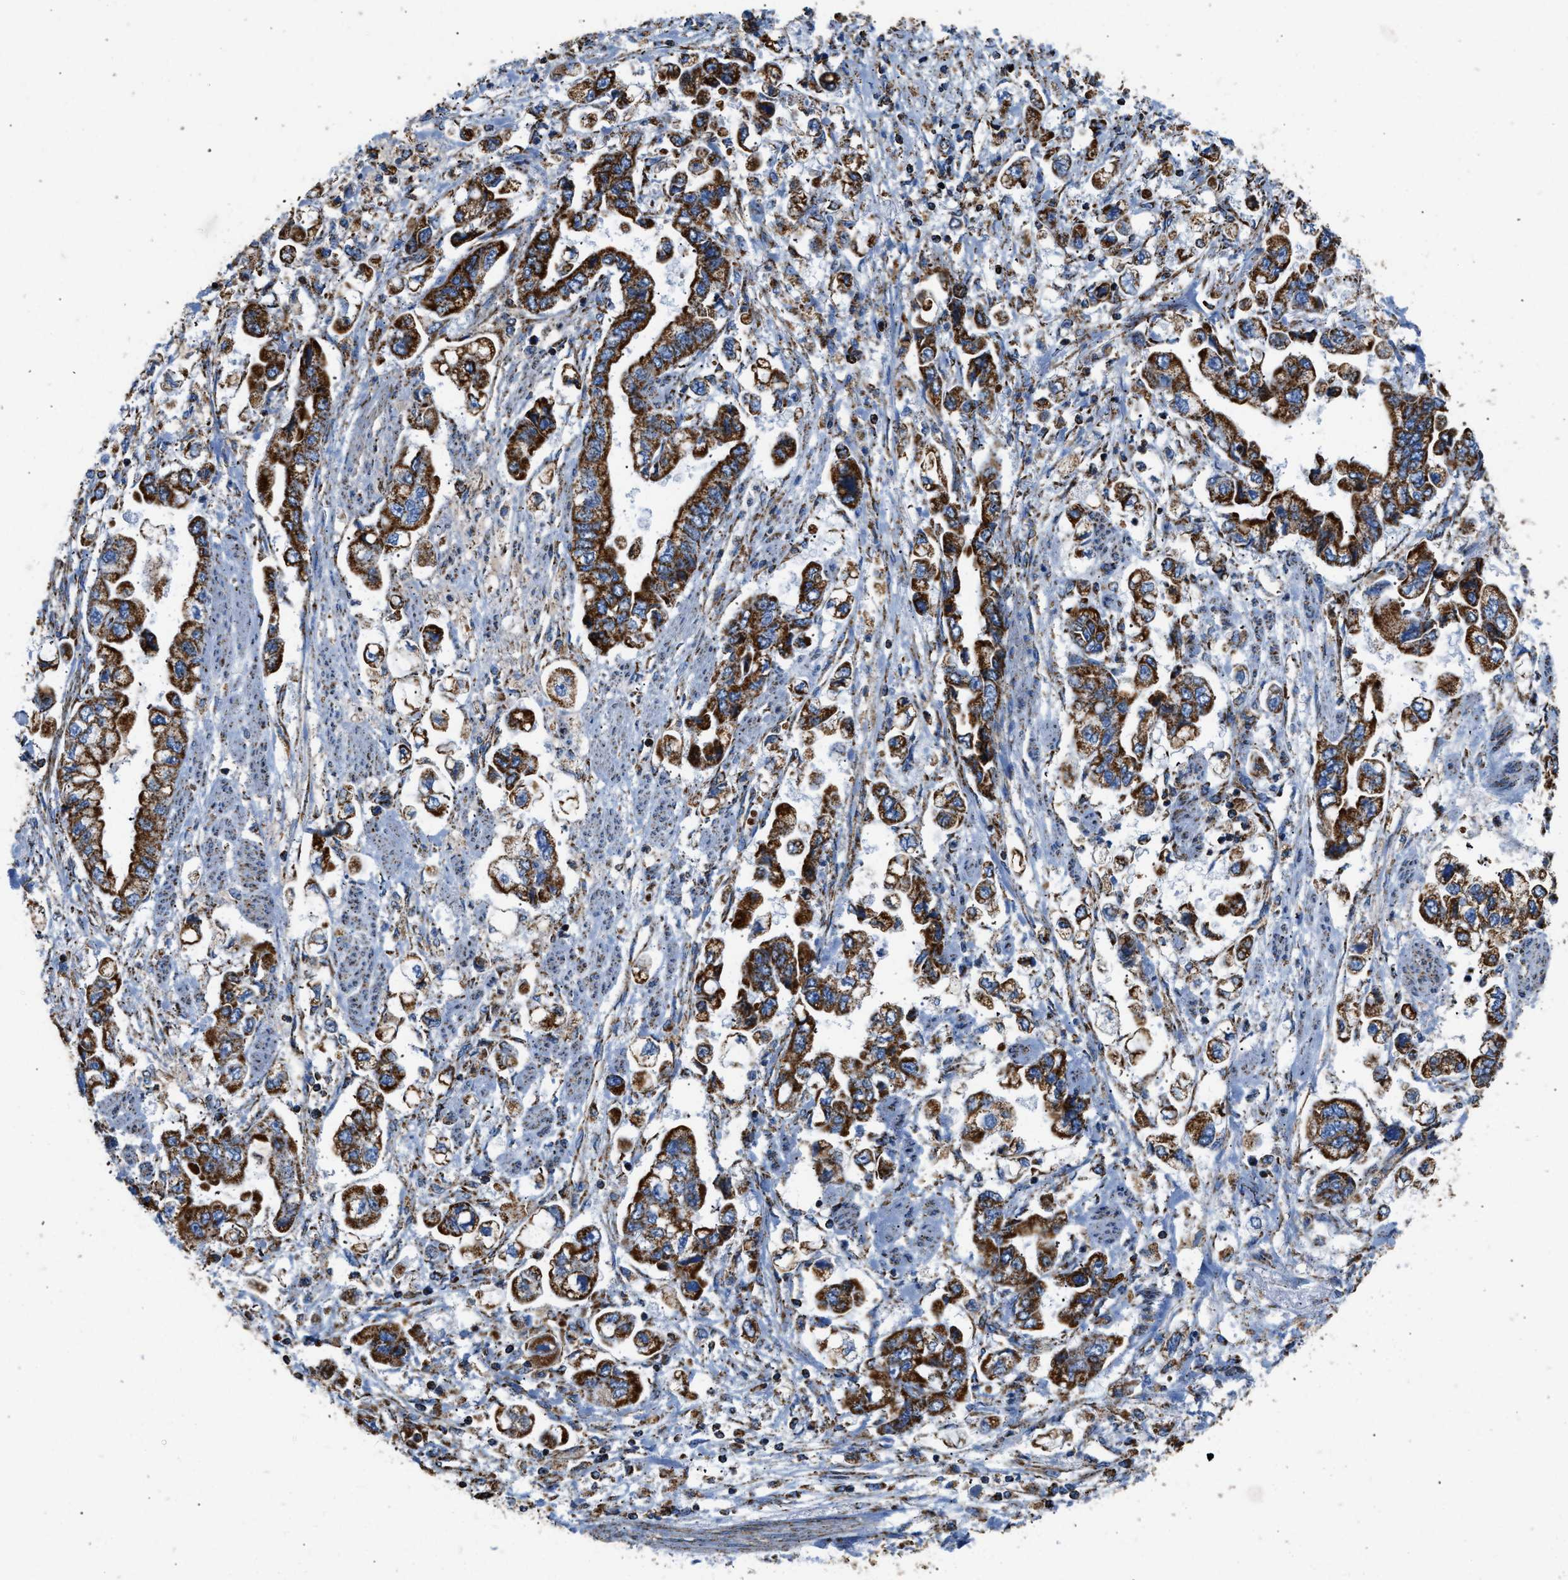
{"staining": {"intensity": "strong", "quantity": ">75%", "location": "cytoplasmic/membranous"}, "tissue": "stomach cancer", "cell_type": "Tumor cells", "image_type": "cancer", "snomed": [{"axis": "morphology", "description": "Normal tissue, NOS"}, {"axis": "morphology", "description": "Adenocarcinoma, NOS"}, {"axis": "topography", "description": "Stomach"}], "caption": "High-power microscopy captured an immunohistochemistry (IHC) image of adenocarcinoma (stomach), revealing strong cytoplasmic/membranous expression in approximately >75% of tumor cells. Using DAB (3,3'-diaminobenzidine) (brown) and hematoxylin (blue) stains, captured at high magnification using brightfield microscopy.", "gene": "IRX6", "patient": {"sex": "male", "age": 62}}